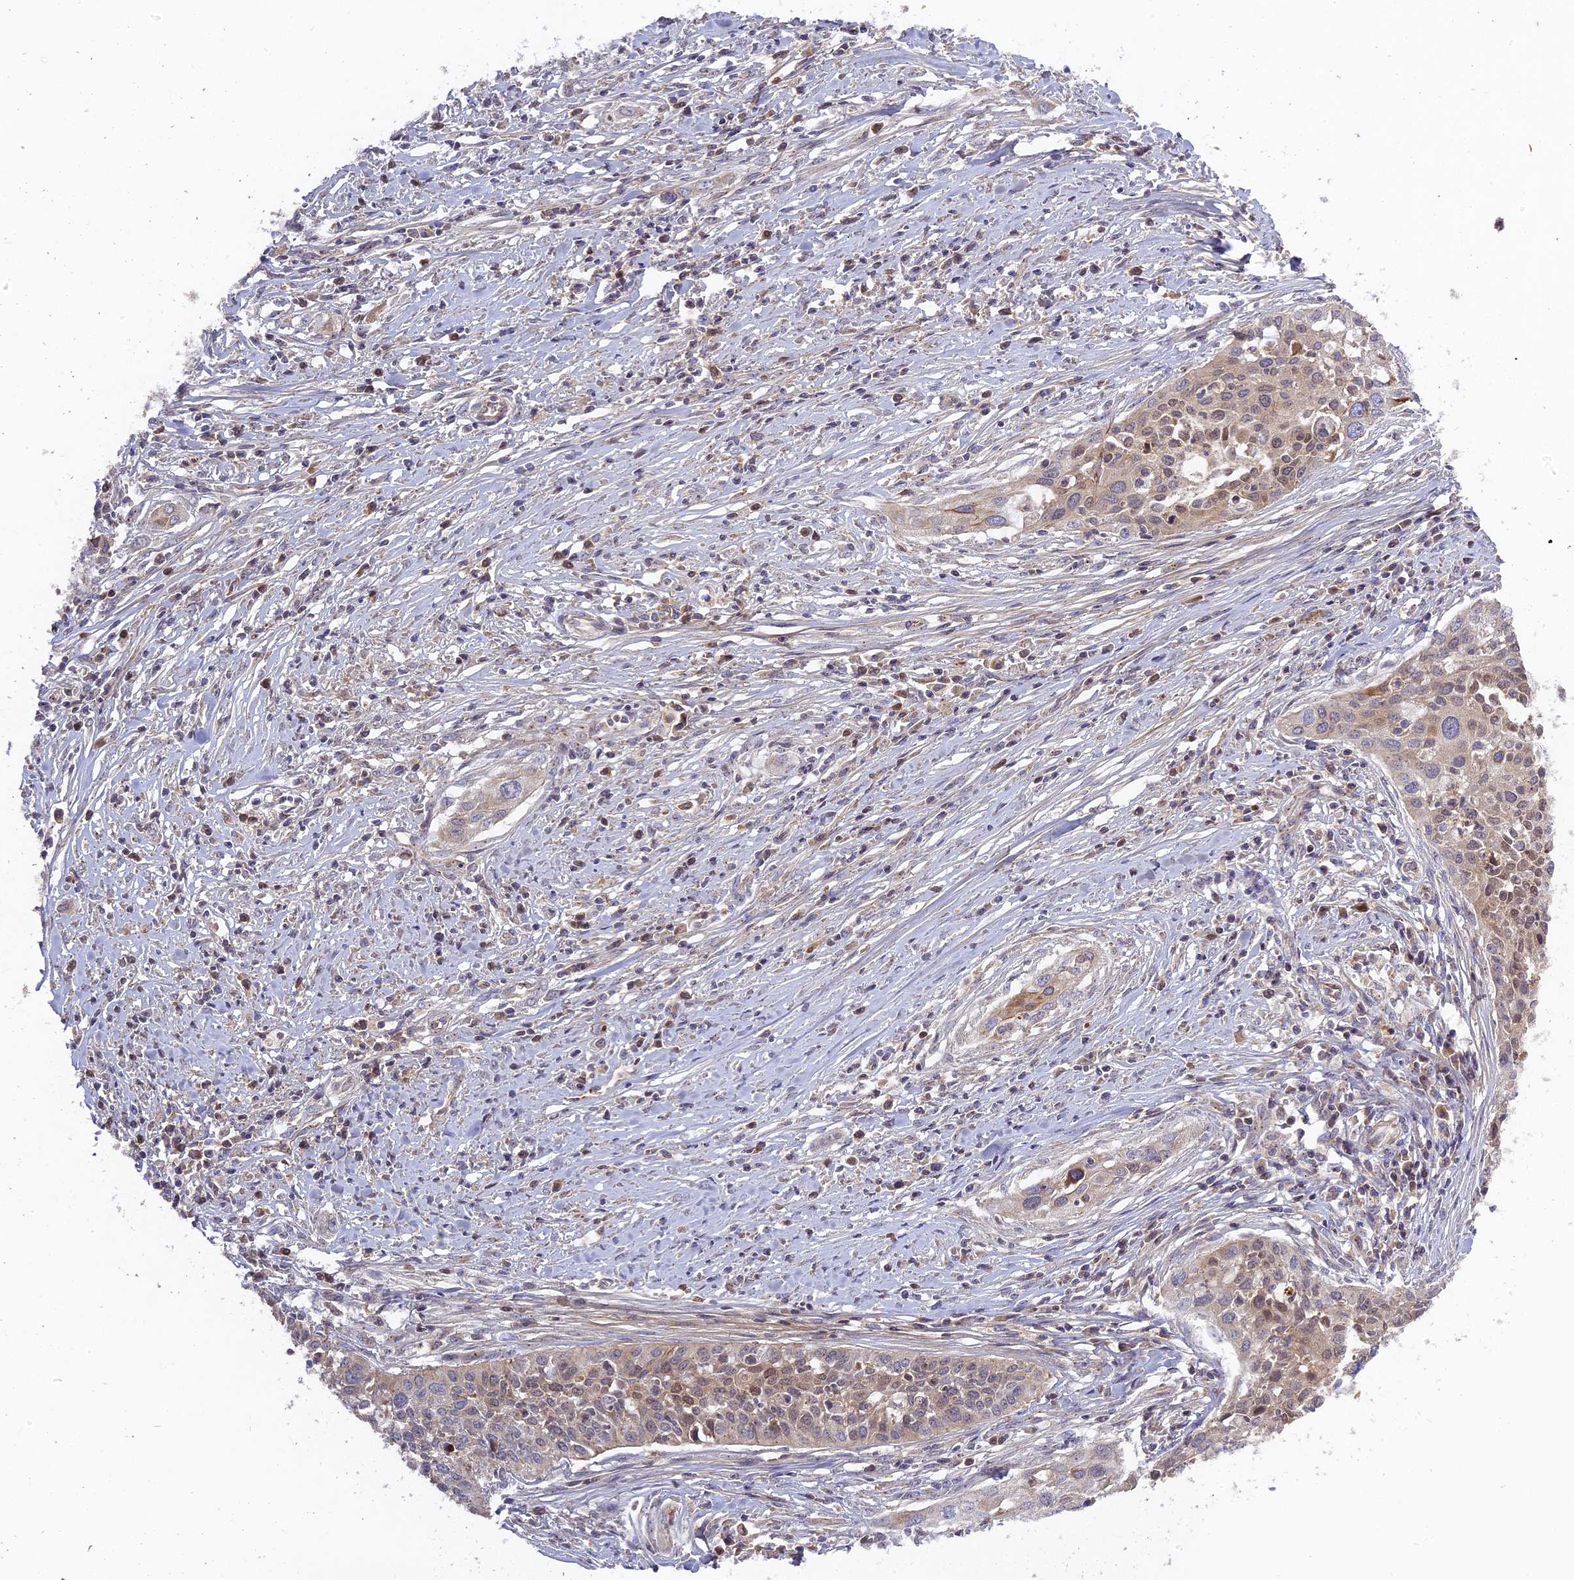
{"staining": {"intensity": "weak", "quantity": "25%-75%", "location": "cytoplasmic/membranous,nuclear"}, "tissue": "cervical cancer", "cell_type": "Tumor cells", "image_type": "cancer", "snomed": [{"axis": "morphology", "description": "Squamous cell carcinoma, NOS"}, {"axis": "topography", "description": "Cervix"}], "caption": "Squamous cell carcinoma (cervical) tissue demonstrates weak cytoplasmic/membranous and nuclear expression in approximately 25%-75% of tumor cells", "gene": "RPIA", "patient": {"sex": "female", "age": 34}}